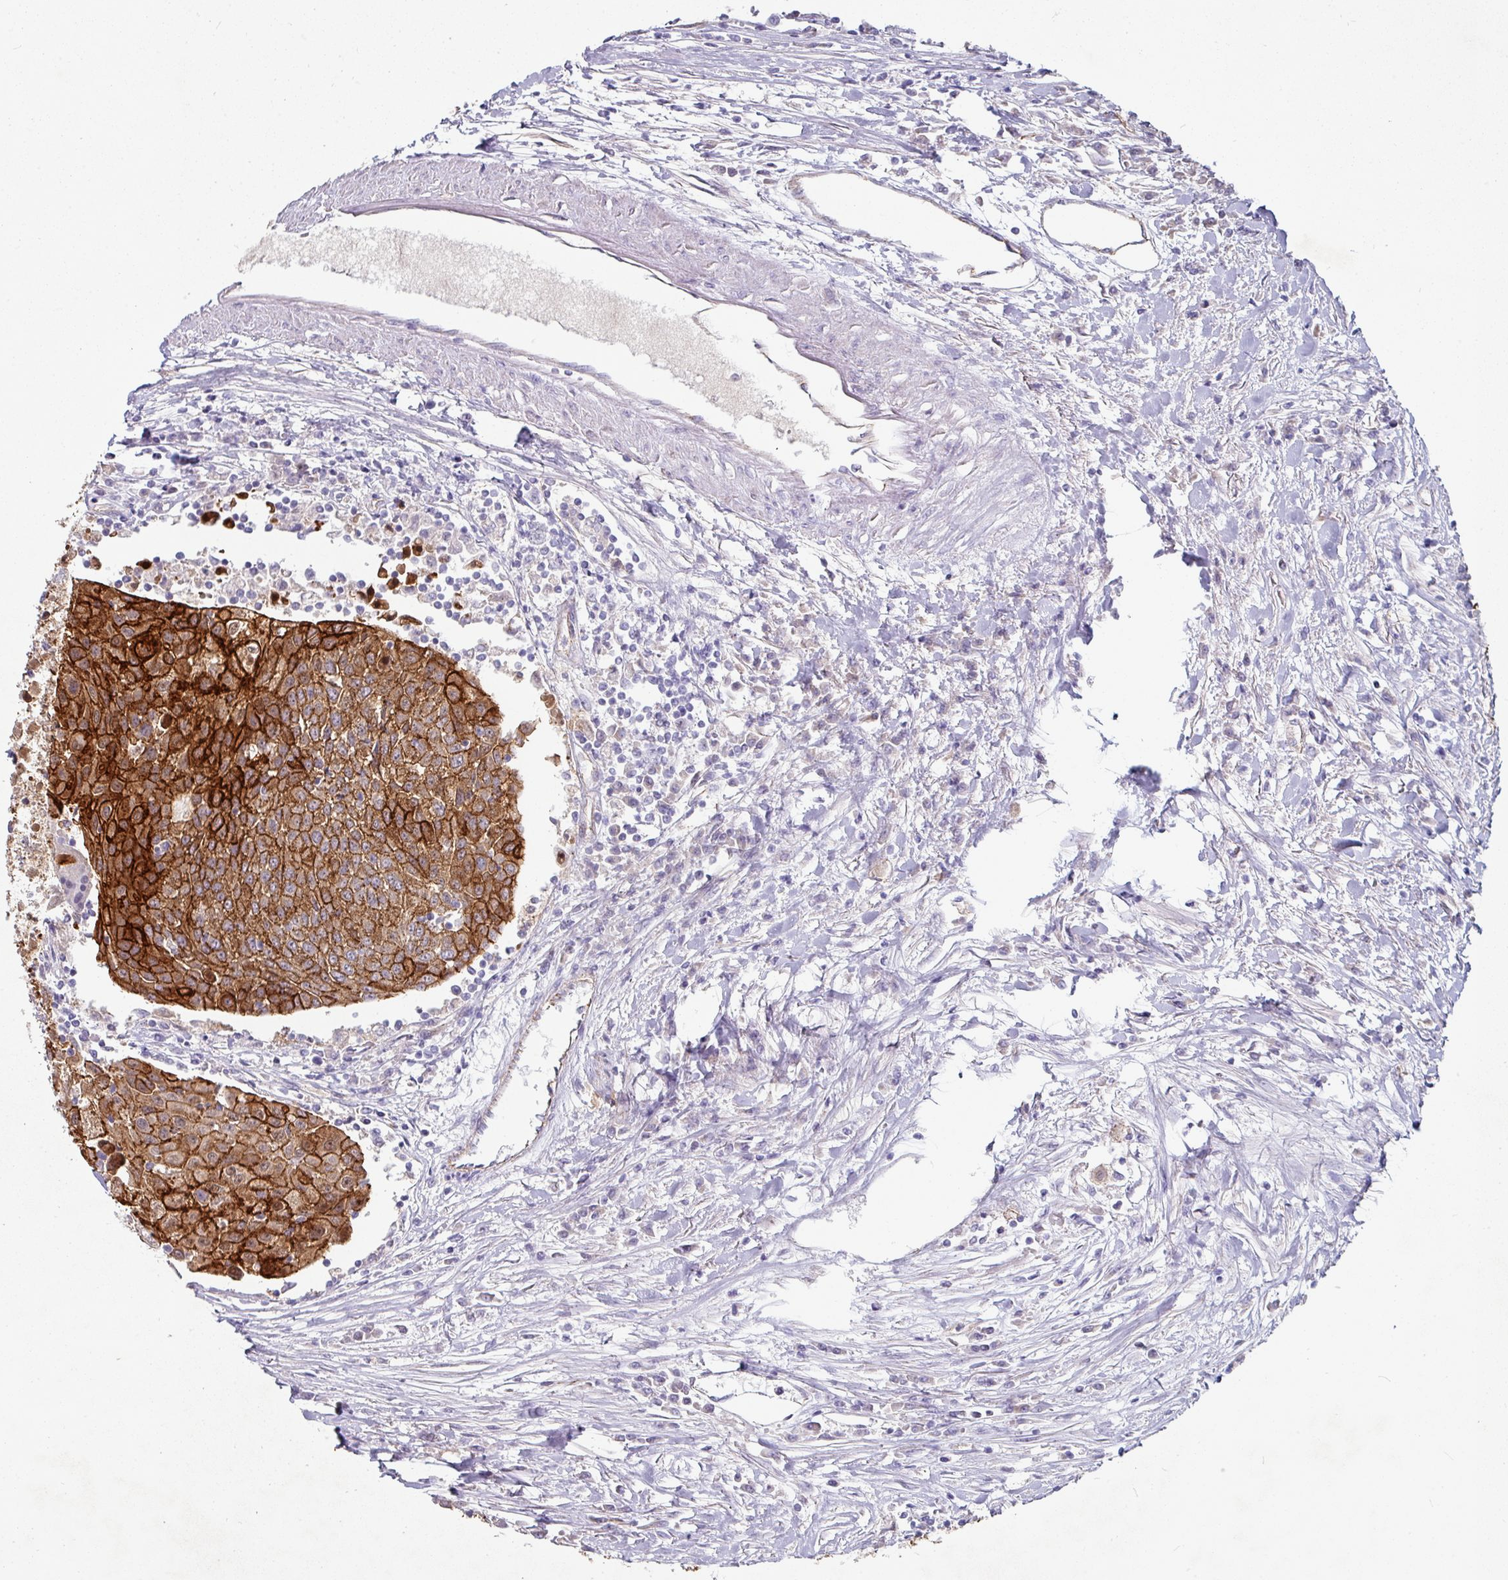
{"staining": {"intensity": "strong", "quantity": ">75%", "location": "cytoplasmic/membranous"}, "tissue": "urothelial cancer", "cell_type": "Tumor cells", "image_type": "cancer", "snomed": [{"axis": "morphology", "description": "Urothelial carcinoma, High grade"}, {"axis": "topography", "description": "Urinary bladder"}], "caption": "Urothelial cancer stained for a protein (brown) demonstrates strong cytoplasmic/membranous positive staining in about >75% of tumor cells.", "gene": "JUP", "patient": {"sex": "female", "age": 85}}